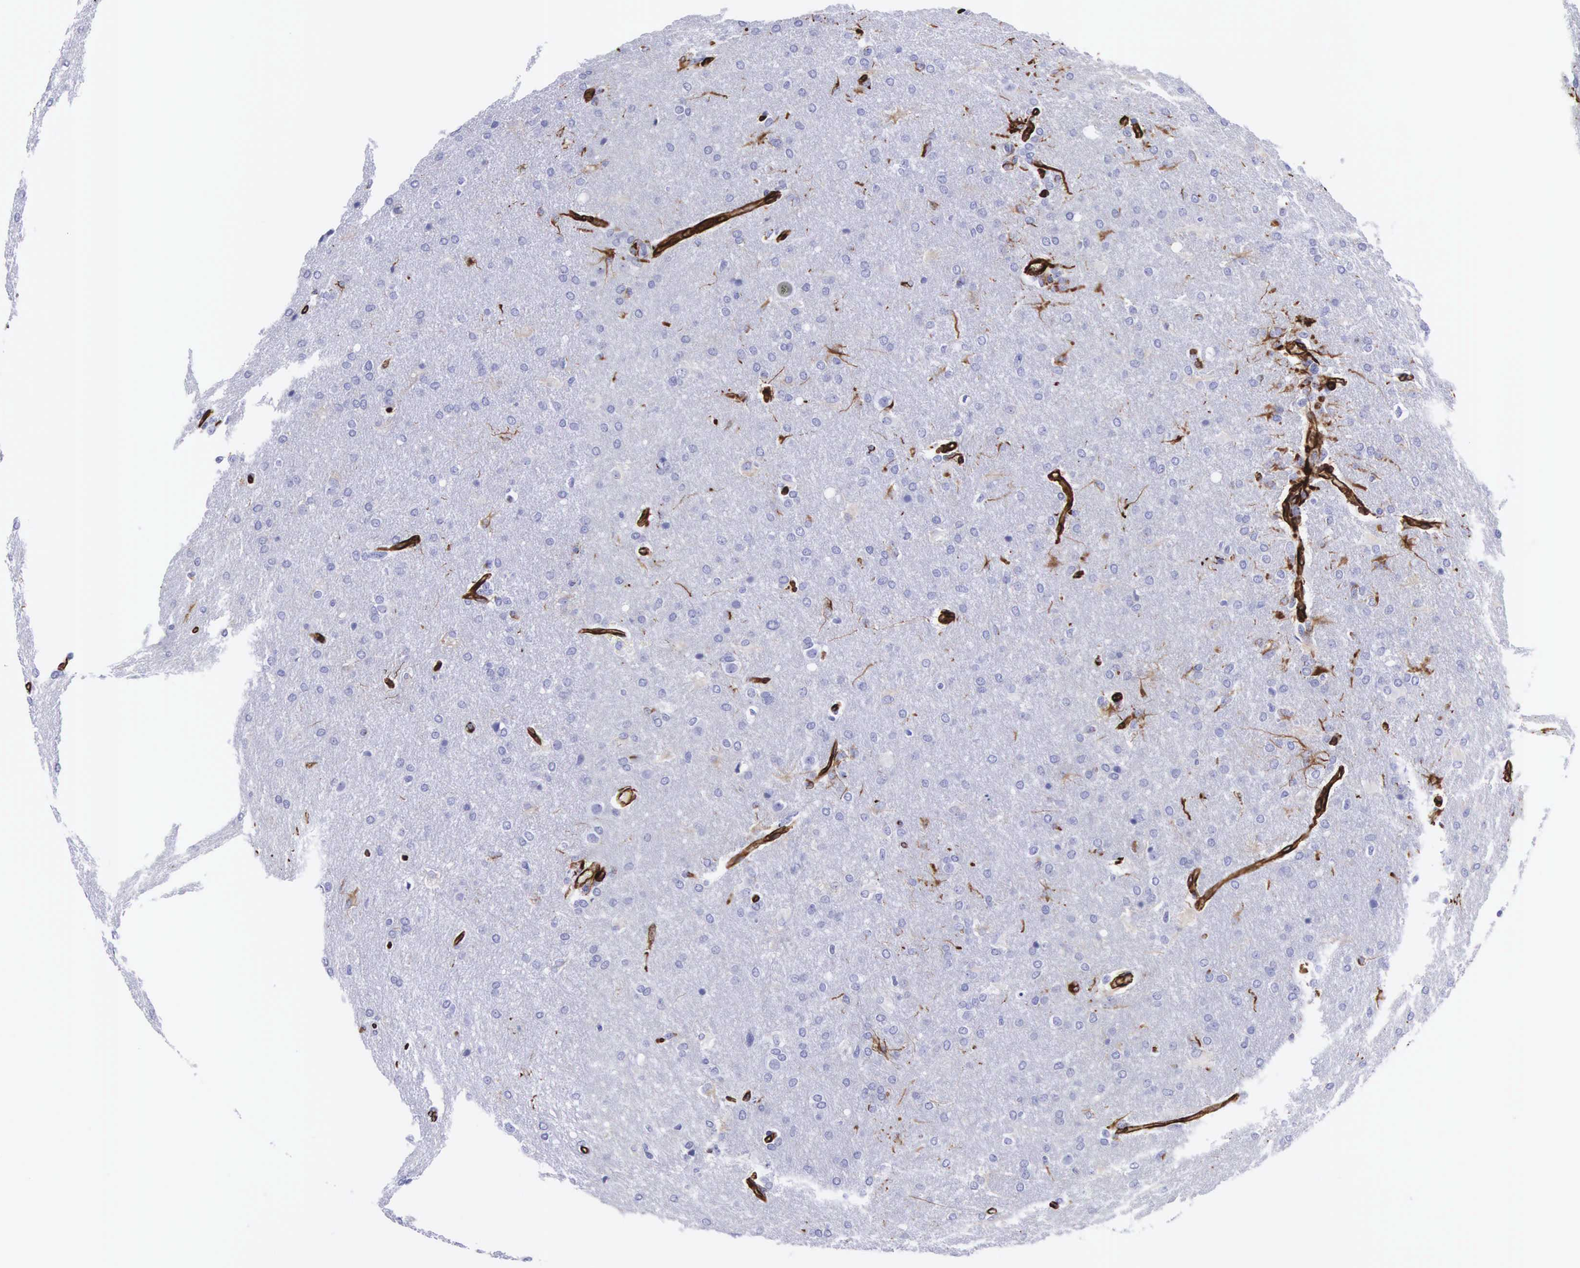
{"staining": {"intensity": "negative", "quantity": "none", "location": "none"}, "tissue": "glioma", "cell_type": "Tumor cells", "image_type": "cancer", "snomed": [{"axis": "morphology", "description": "Glioma, malignant, High grade"}, {"axis": "topography", "description": "Brain"}], "caption": "Immunohistochemical staining of human glioma shows no significant staining in tumor cells.", "gene": "VIM", "patient": {"sex": "male", "age": 68}}